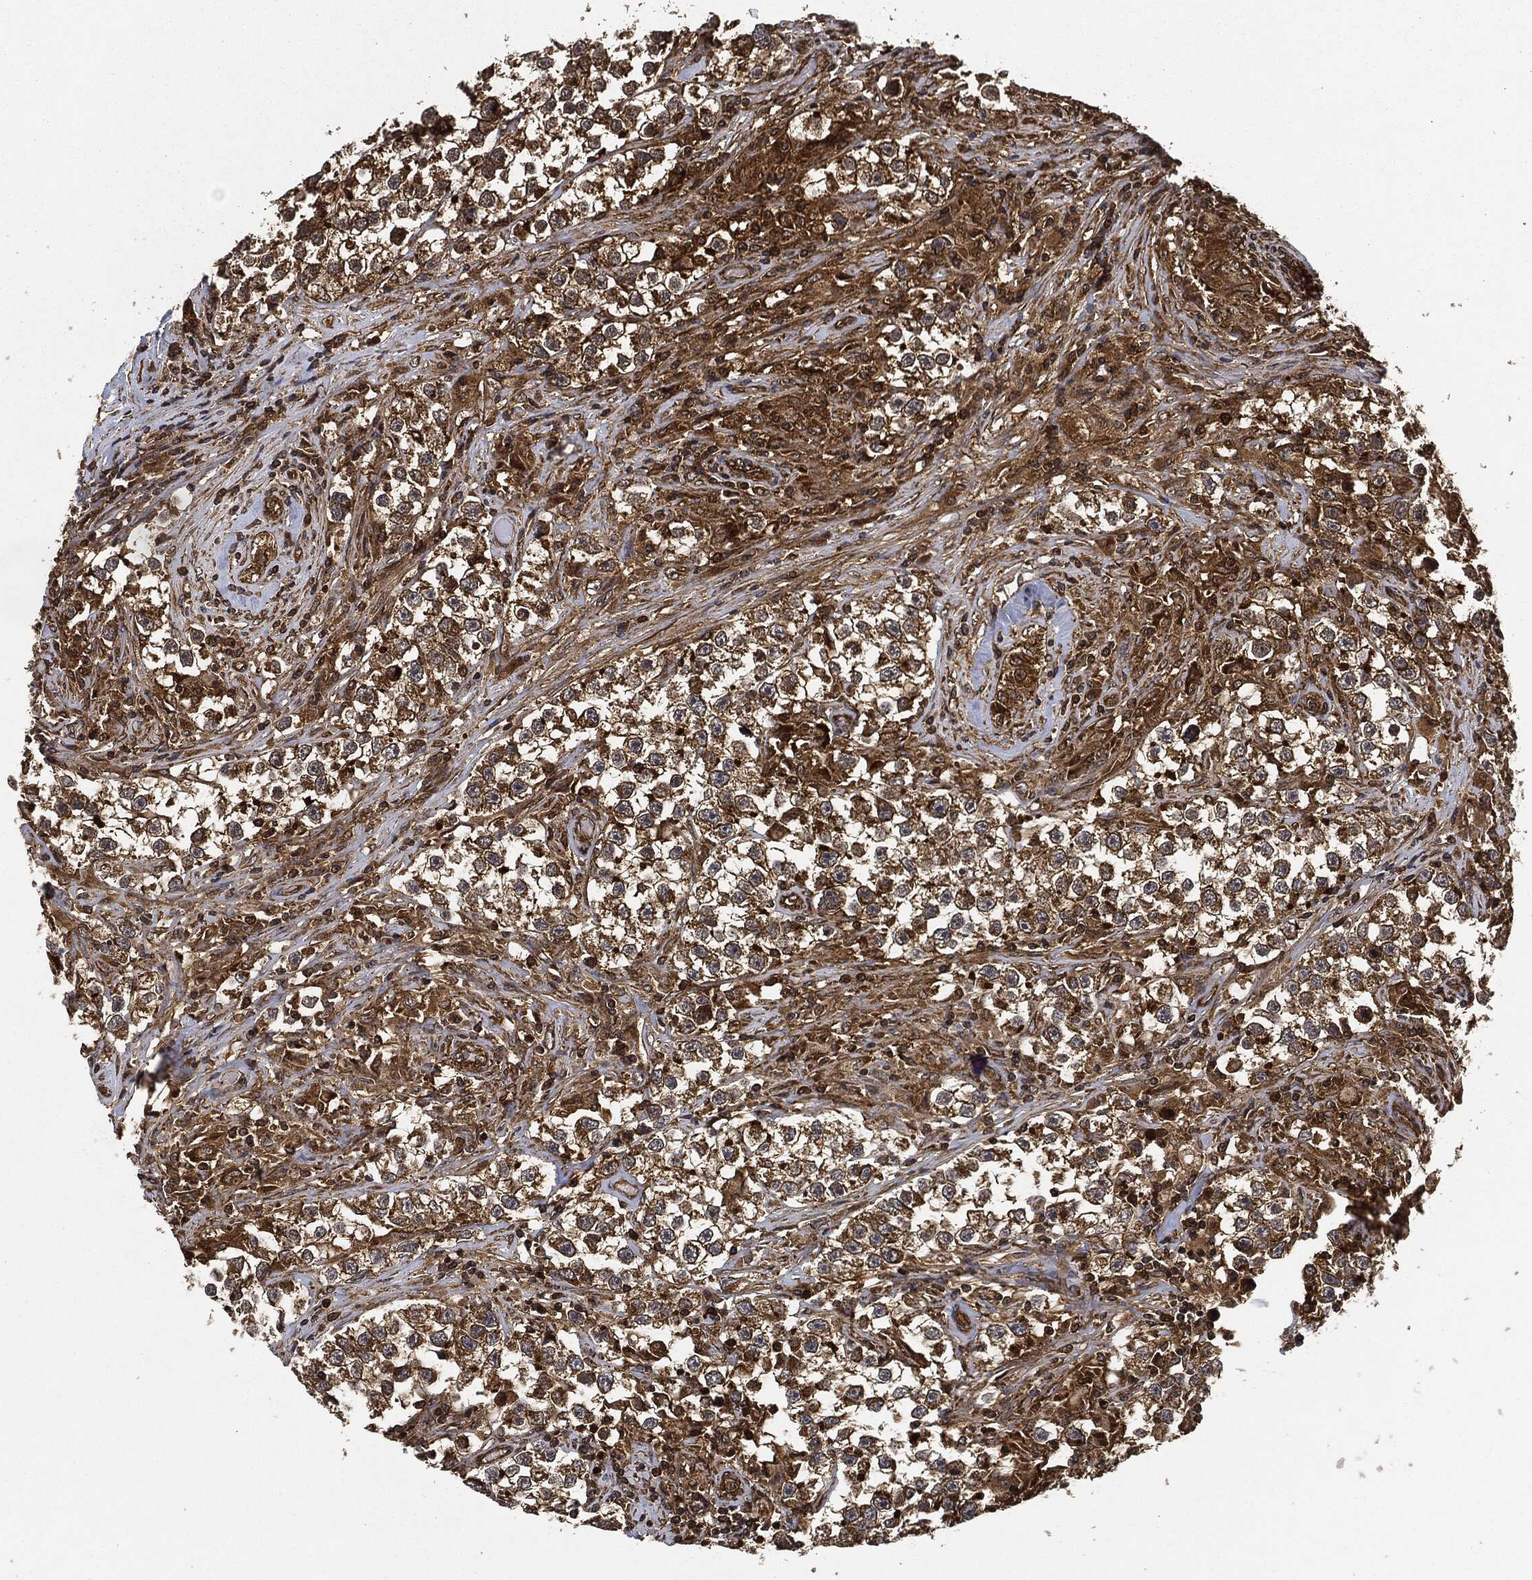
{"staining": {"intensity": "strong", "quantity": ">75%", "location": "cytoplasmic/membranous"}, "tissue": "testis cancer", "cell_type": "Tumor cells", "image_type": "cancer", "snomed": [{"axis": "morphology", "description": "Seminoma, NOS"}, {"axis": "topography", "description": "Testis"}], "caption": "The histopathology image exhibits staining of testis cancer (seminoma), revealing strong cytoplasmic/membranous protein expression (brown color) within tumor cells.", "gene": "CEP290", "patient": {"sex": "male", "age": 46}}